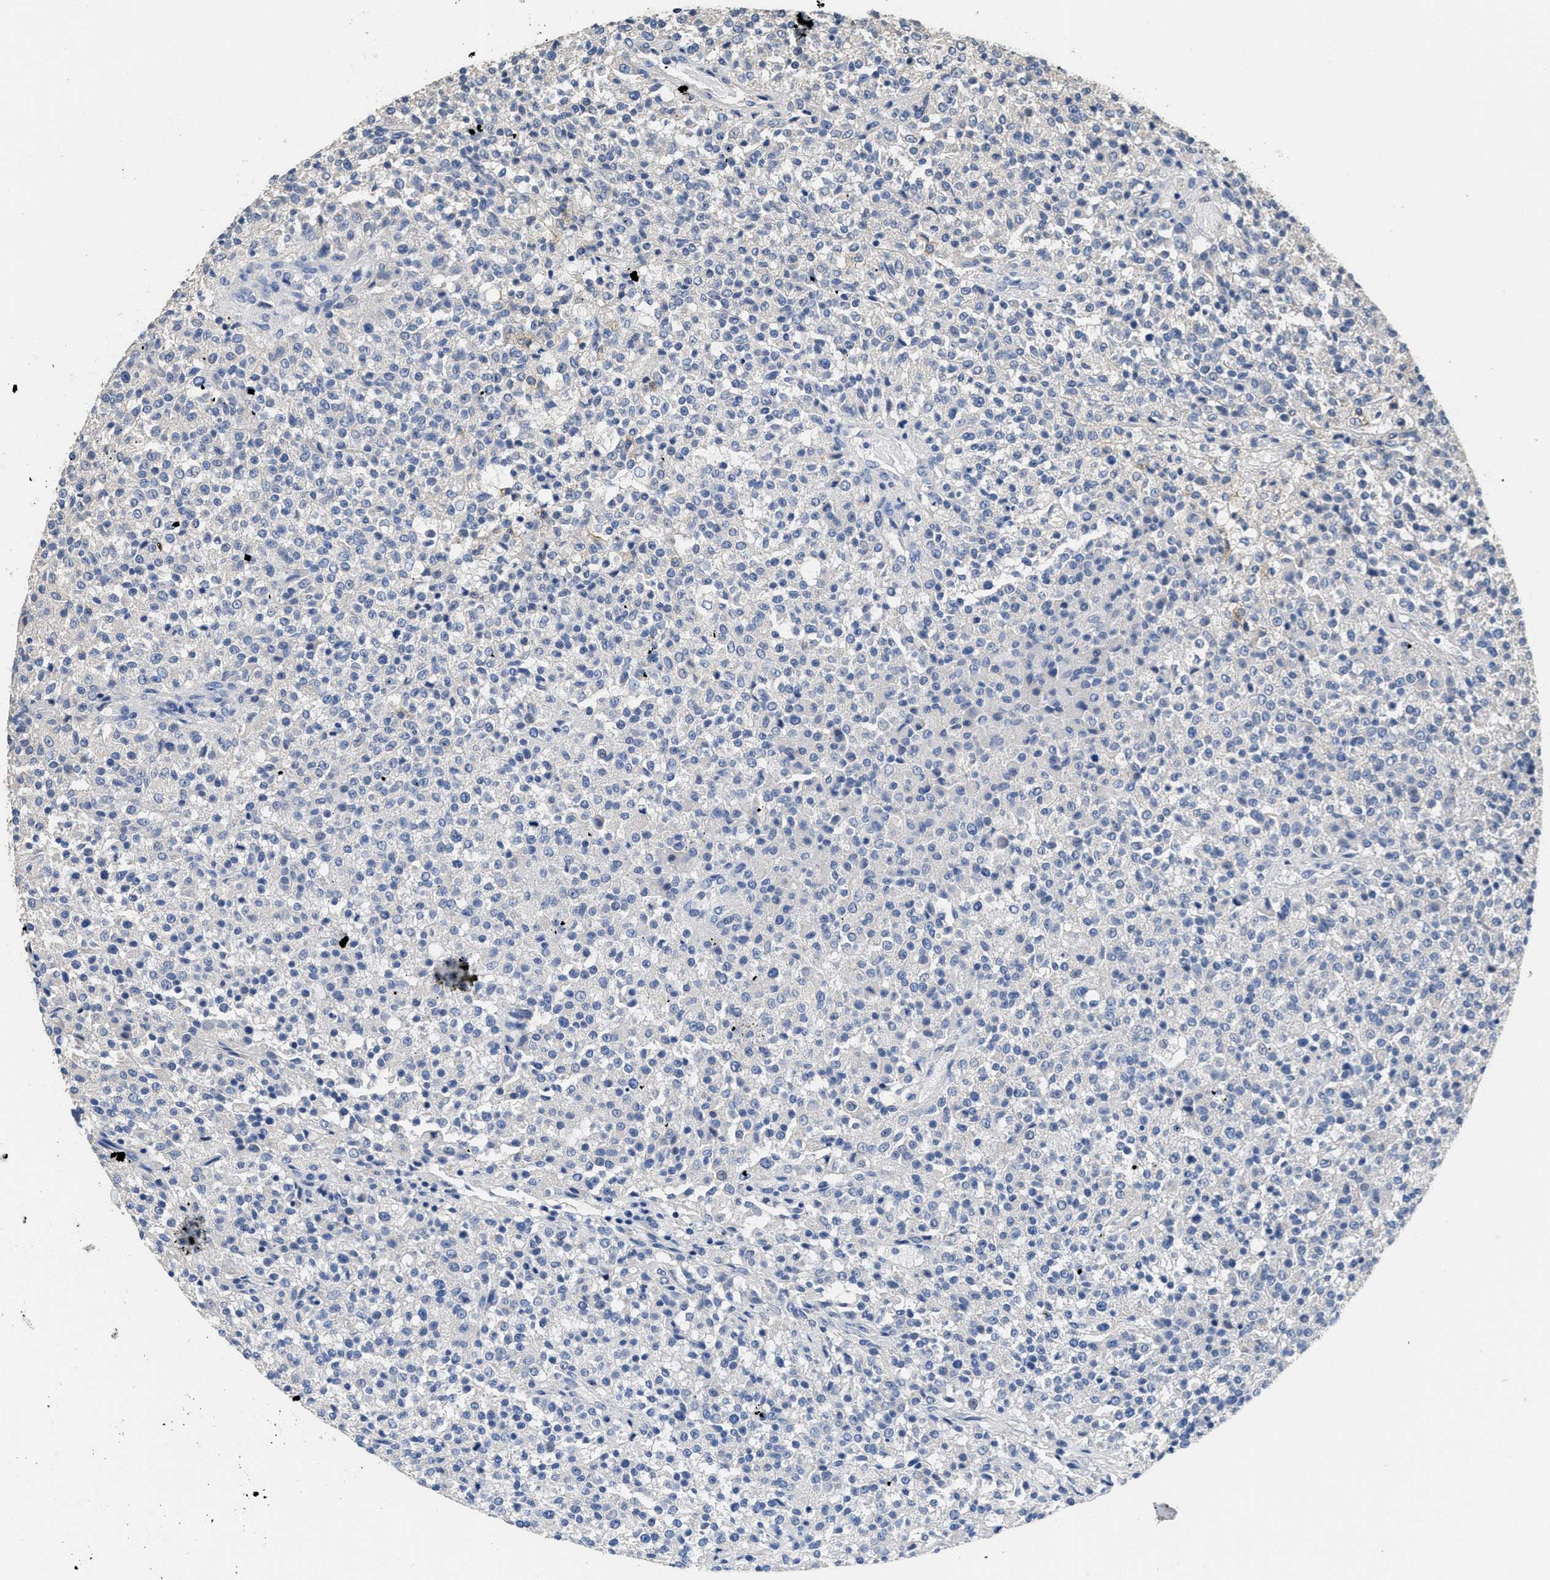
{"staining": {"intensity": "negative", "quantity": "none", "location": "none"}, "tissue": "testis cancer", "cell_type": "Tumor cells", "image_type": "cancer", "snomed": [{"axis": "morphology", "description": "Seminoma, NOS"}, {"axis": "topography", "description": "Testis"}], "caption": "A high-resolution image shows immunohistochemistry (IHC) staining of testis seminoma, which displays no significant staining in tumor cells. Brightfield microscopy of IHC stained with DAB (3,3'-diaminobenzidine) (brown) and hematoxylin (blue), captured at high magnification.", "gene": "CA9", "patient": {"sex": "male", "age": 59}}